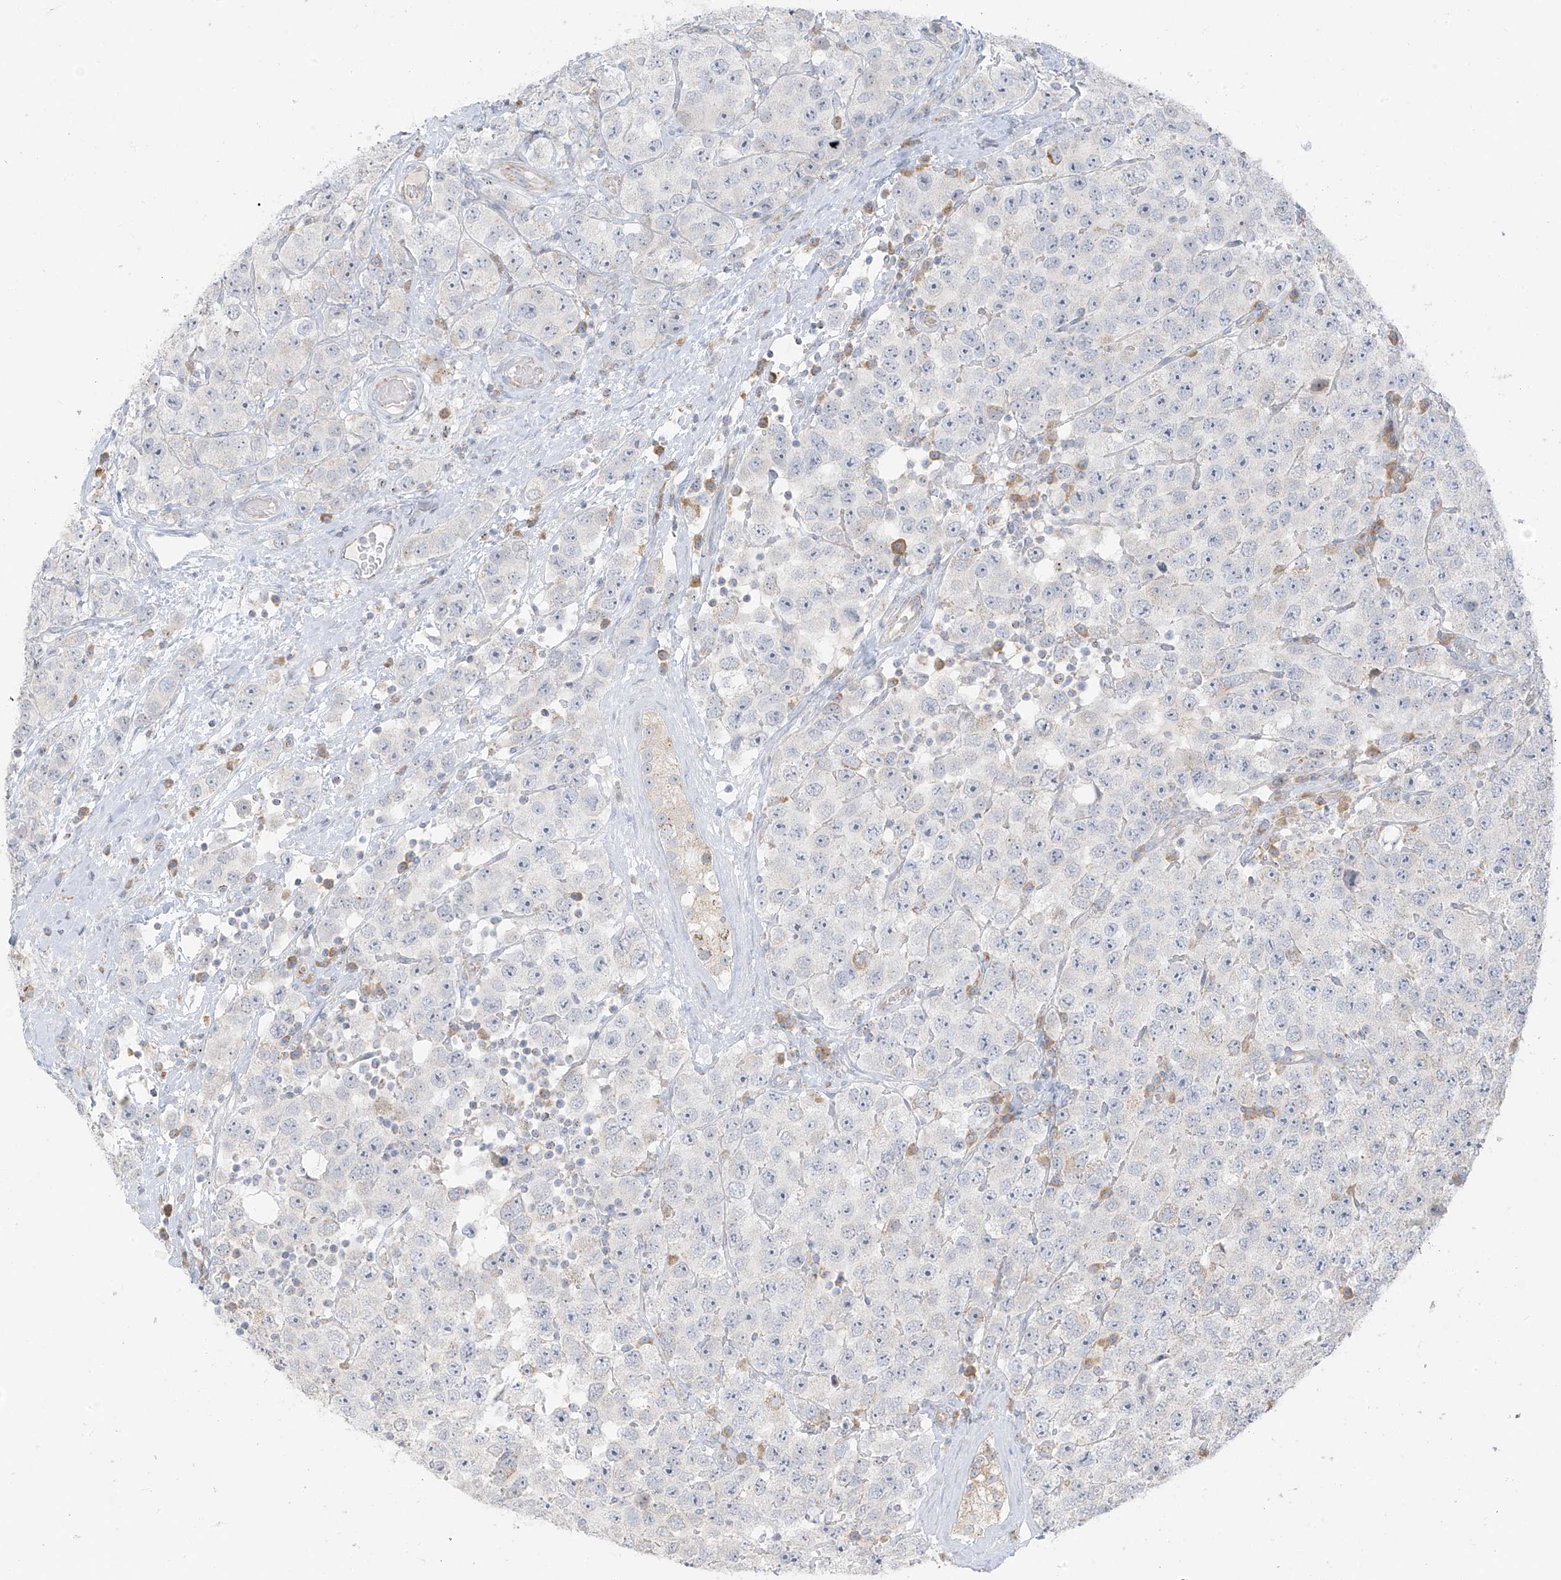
{"staining": {"intensity": "negative", "quantity": "none", "location": "none"}, "tissue": "testis cancer", "cell_type": "Tumor cells", "image_type": "cancer", "snomed": [{"axis": "morphology", "description": "Seminoma, NOS"}, {"axis": "topography", "description": "Testis"}], "caption": "Immunohistochemical staining of human testis cancer (seminoma) reveals no significant expression in tumor cells.", "gene": "UST", "patient": {"sex": "male", "age": 28}}